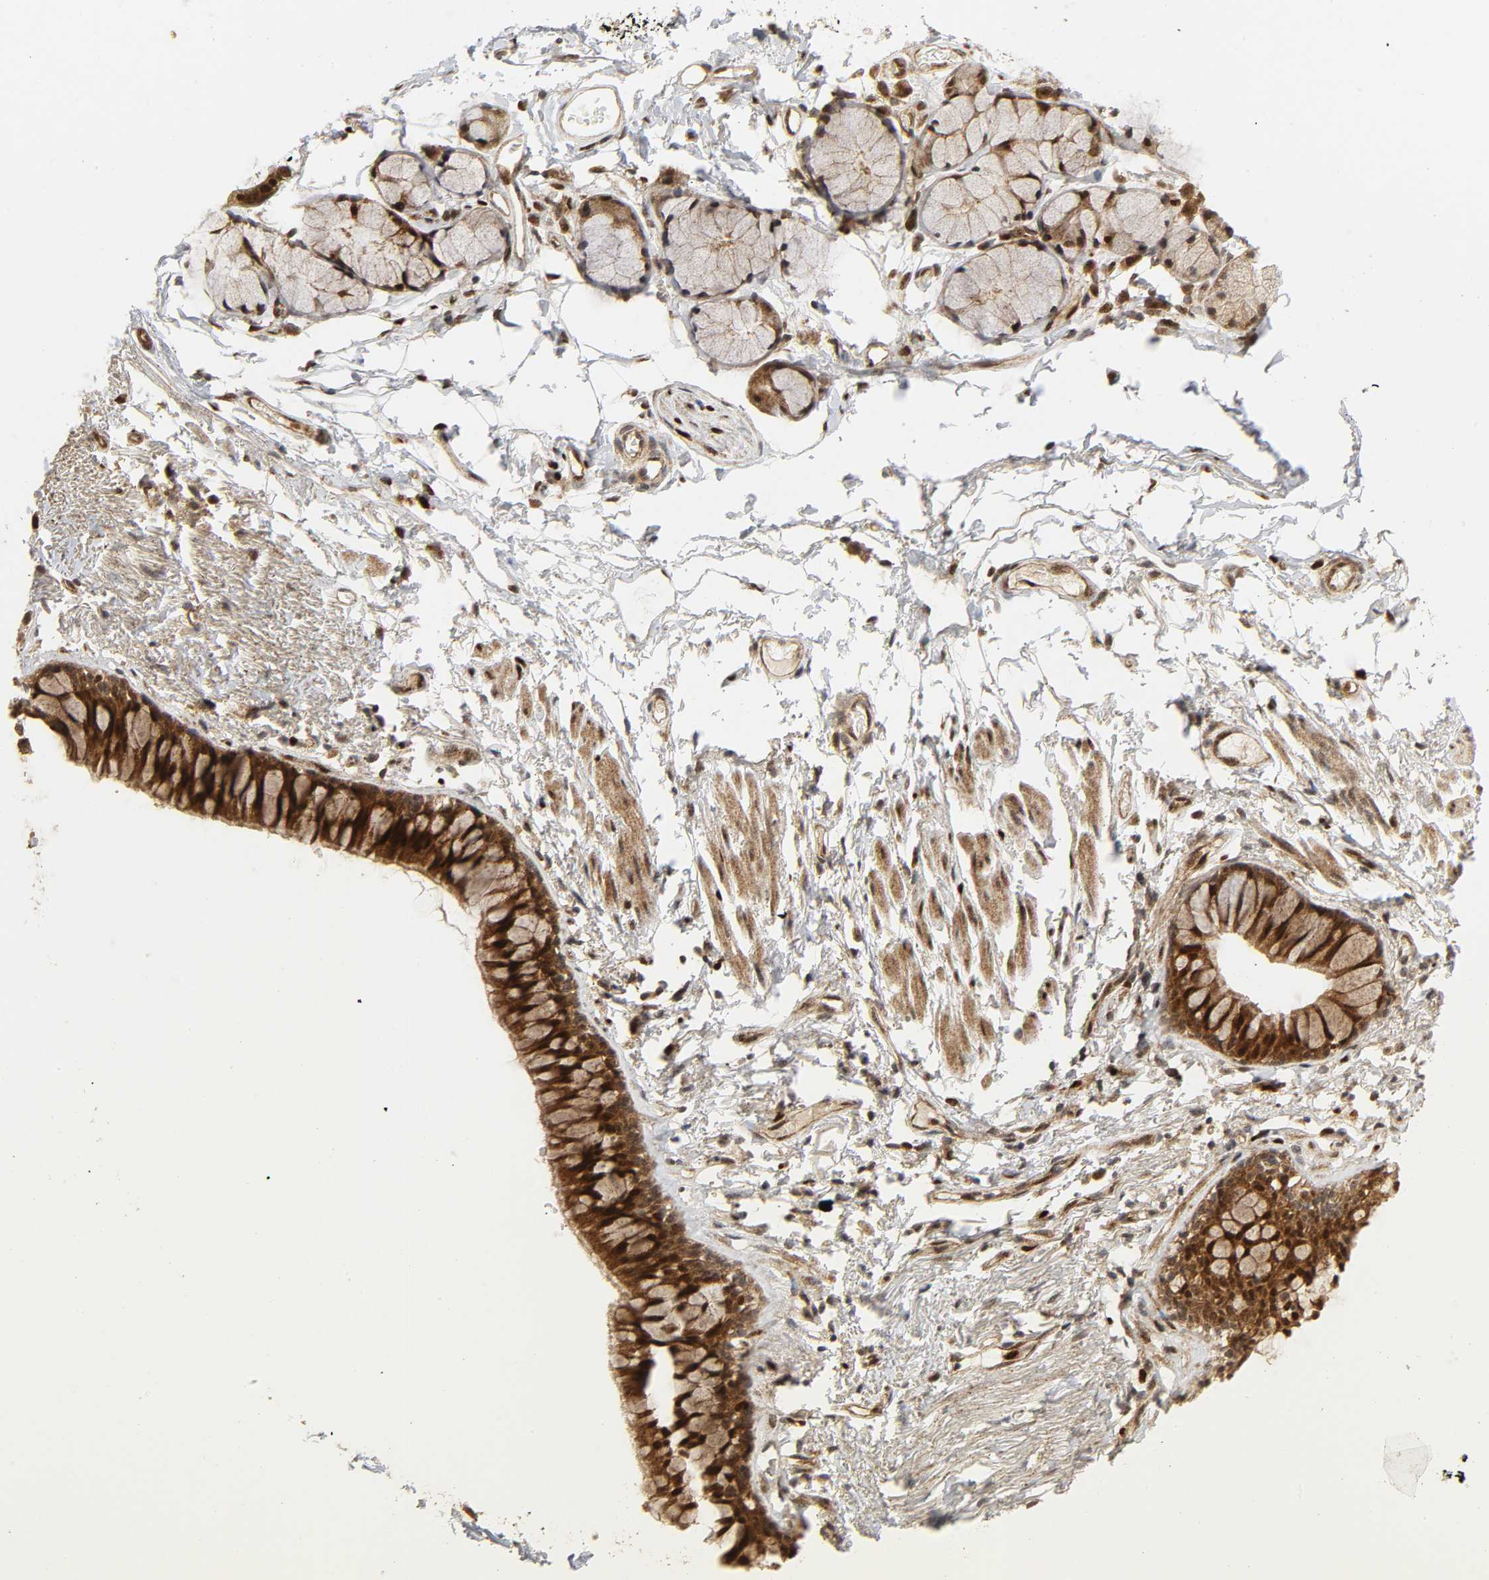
{"staining": {"intensity": "strong", "quantity": ">75%", "location": "cytoplasmic/membranous,nuclear"}, "tissue": "adipose tissue", "cell_type": "Adipocytes", "image_type": "normal", "snomed": [{"axis": "morphology", "description": "Normal tissue, NOS"}, {"axis": "topography", "description": "Cartilage tissue"}, {"axis": "topography", "description": "Bronchus"}], "caption": "There is high levels of strong cytoplasmic/membranous,nuclear expression in adipocytes of benign adipose tissue, as demonstrated by immunohistochemical staining (brown color).", "gene": "CHUK", "patient": {"sex": "female", "age": 73}}